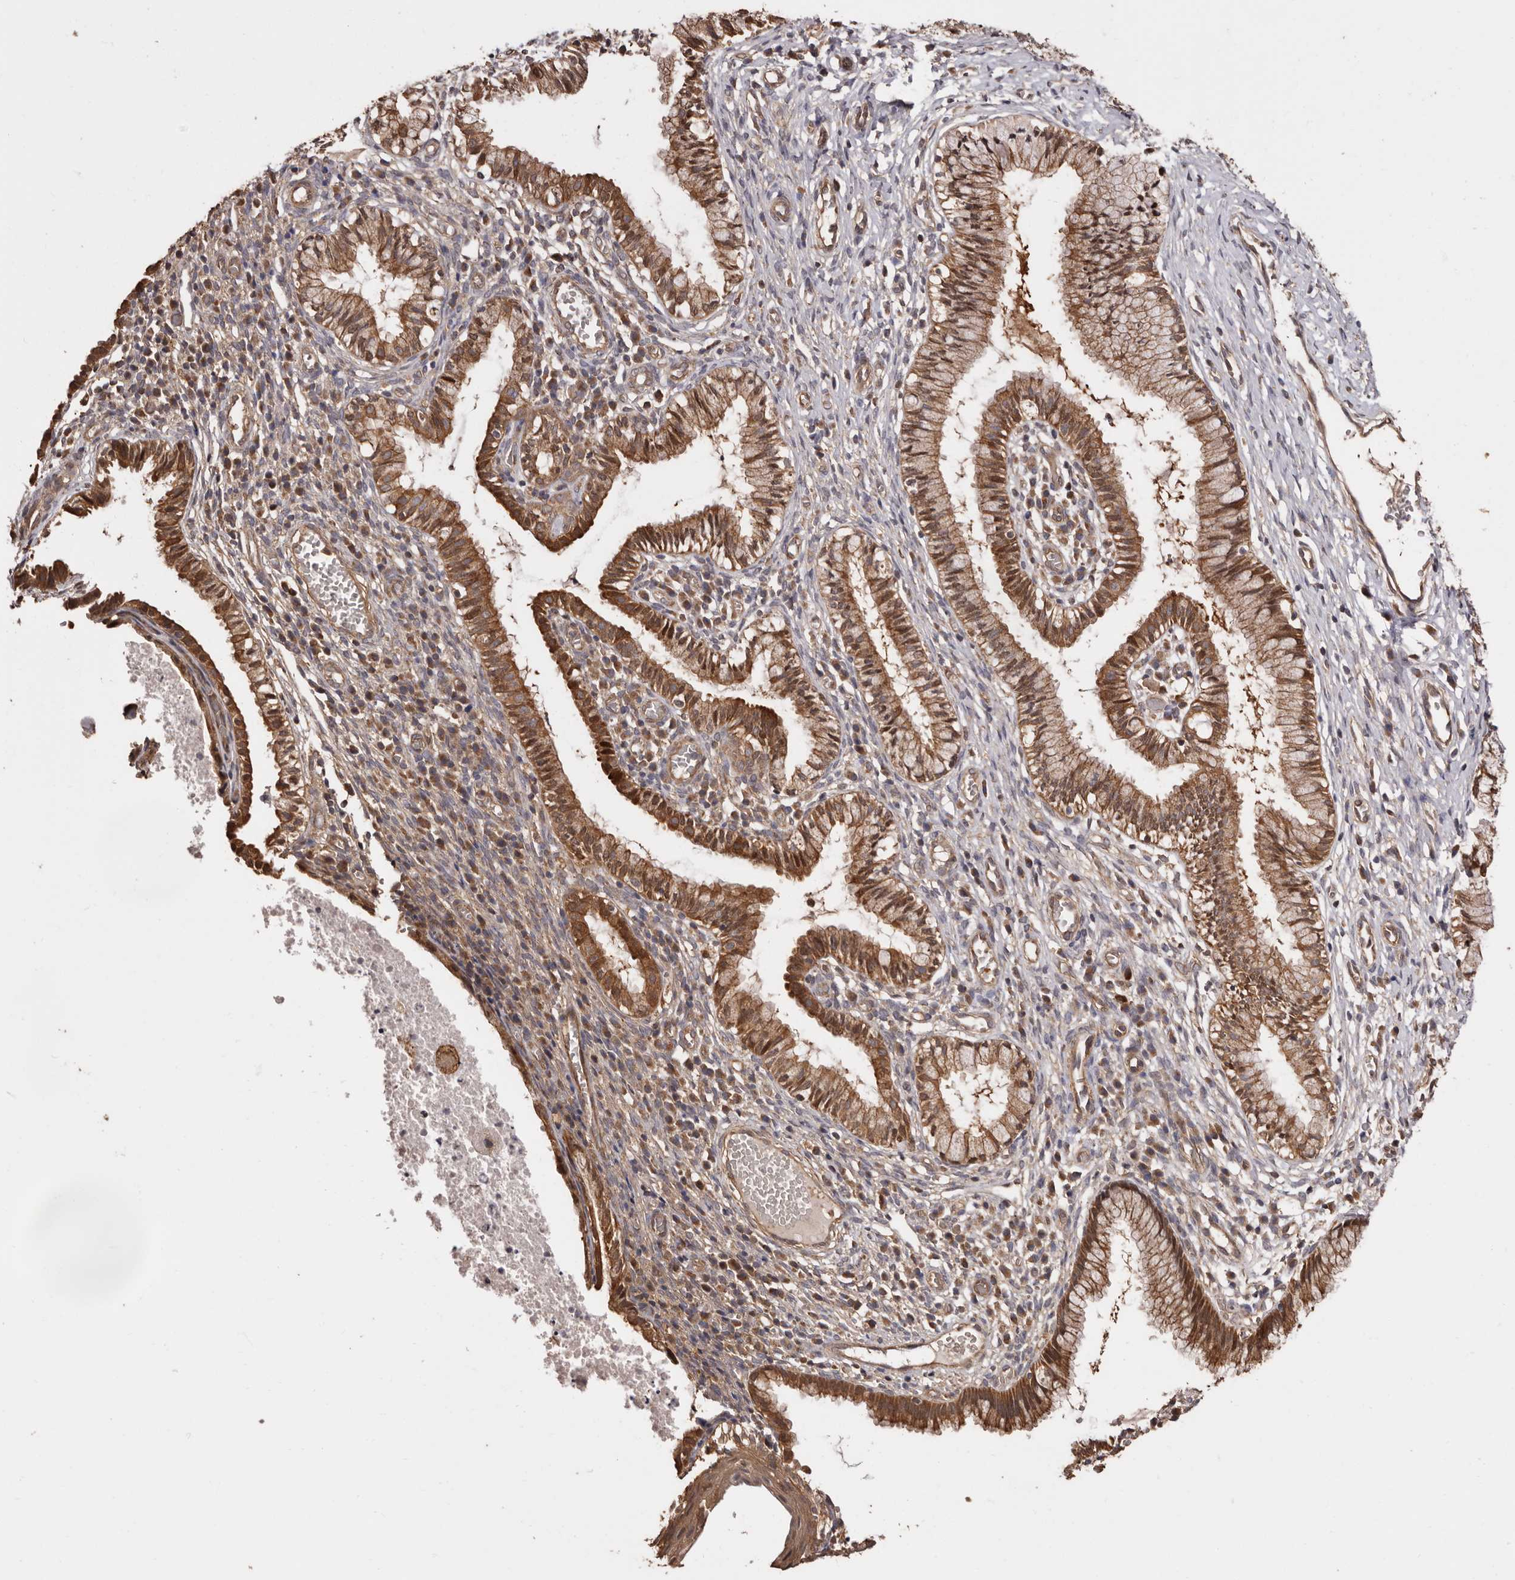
{"staining": {"intensity": "moderate", "quantity": ">75%", "location": "cytoplasmic/membranous"}, "tissue": "cervix", "cell_type": "Glandular cells", "image_type": "normal", "snomed": [{"axis": "morphology", "description": "Normal tissue, NOS"}, {"axis": "topography", "description": "Cervix"}], "caption": "Immunohistochemical staining of benign human cervix exhibits moderate cytoplasmic/membranous protein positivity in about >75% of glandular cells.", "gene": "COQ8B", "patient": {"sex": "female", "age": 27}}